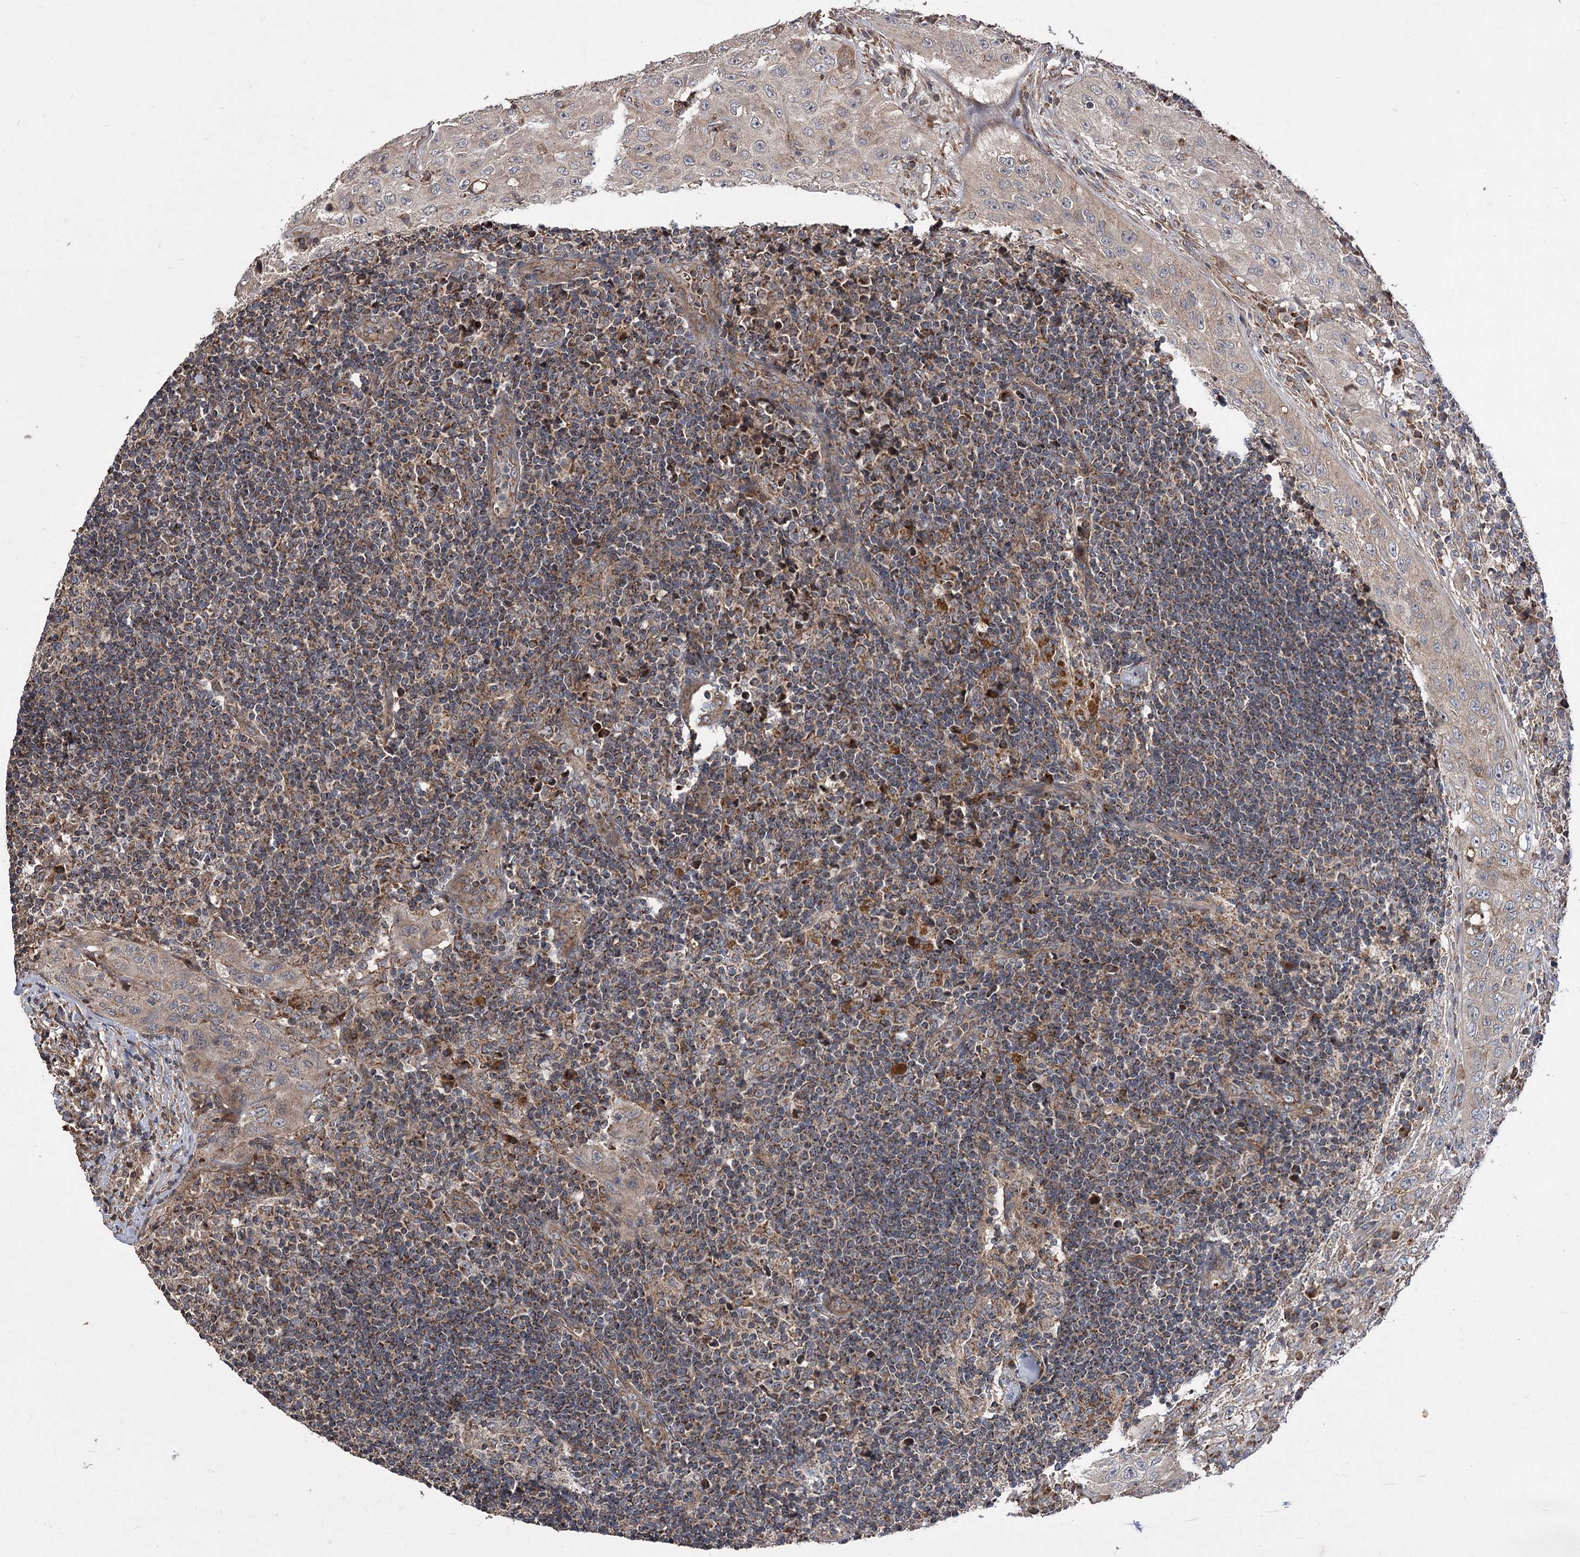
{"staining": {"intensity": "moderate", "quantity": "25%-75%", "location": "cytoplasmic/membranous"}, "tissue": "lymph node", "cell_type": "Germinal center cells", "image_type": "normal", "snomed": [{"axis": "morphology", "description": "Normal tissue, NOS"}, {"axis": "morphology", "description": "Squamous cell carcinoma, metastatic, NOS"}, {"axis": "topography", "description": "Lymph node"}], "caption": "Protein staining displays moderate cytoplasmic/membranous positivity in about 25%-75% of germinal center cells in normal lymph node.", "gene": "RASSF3", "patient": {"sex": "male", "age": 73}}